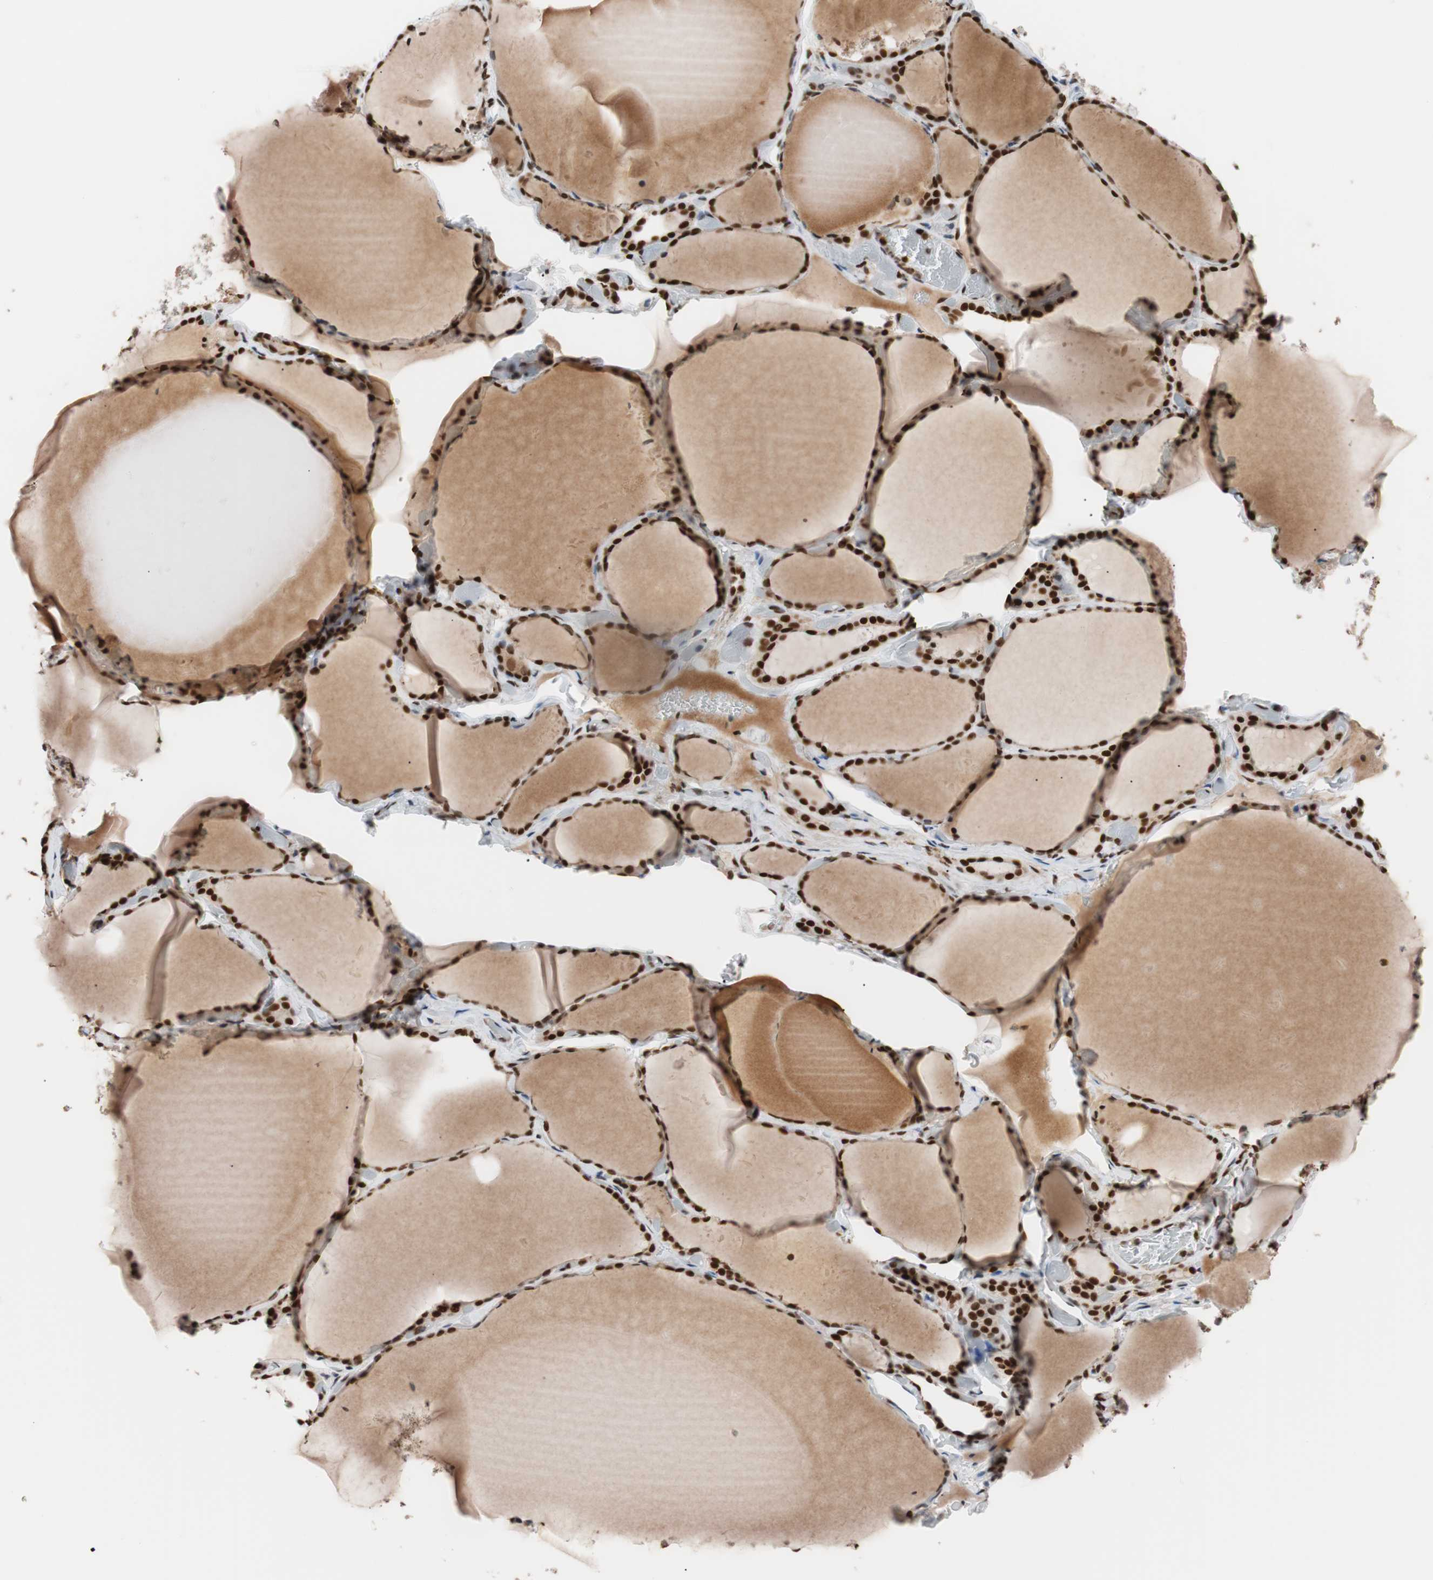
{"staining": {"intensity": "strong", "quantity": ">75%", "location": "nuclear"}, "tissue": "thyroid gland", "cell_type": "Glandular cells", "image_type": "normal", "snomed": [{"axis": "morphology", "description": "Normal tissue, NOS"}, {"axis": "topography", "description": "Thyroid gland"}], "caption": "Immunohistochemical staining of normal human thyroid gland exhibits strong nuclear protein positivity in about >75% of glandular cells.", "gene": "CHAMP1", "patient": {"sex": "female", "age": 22}}